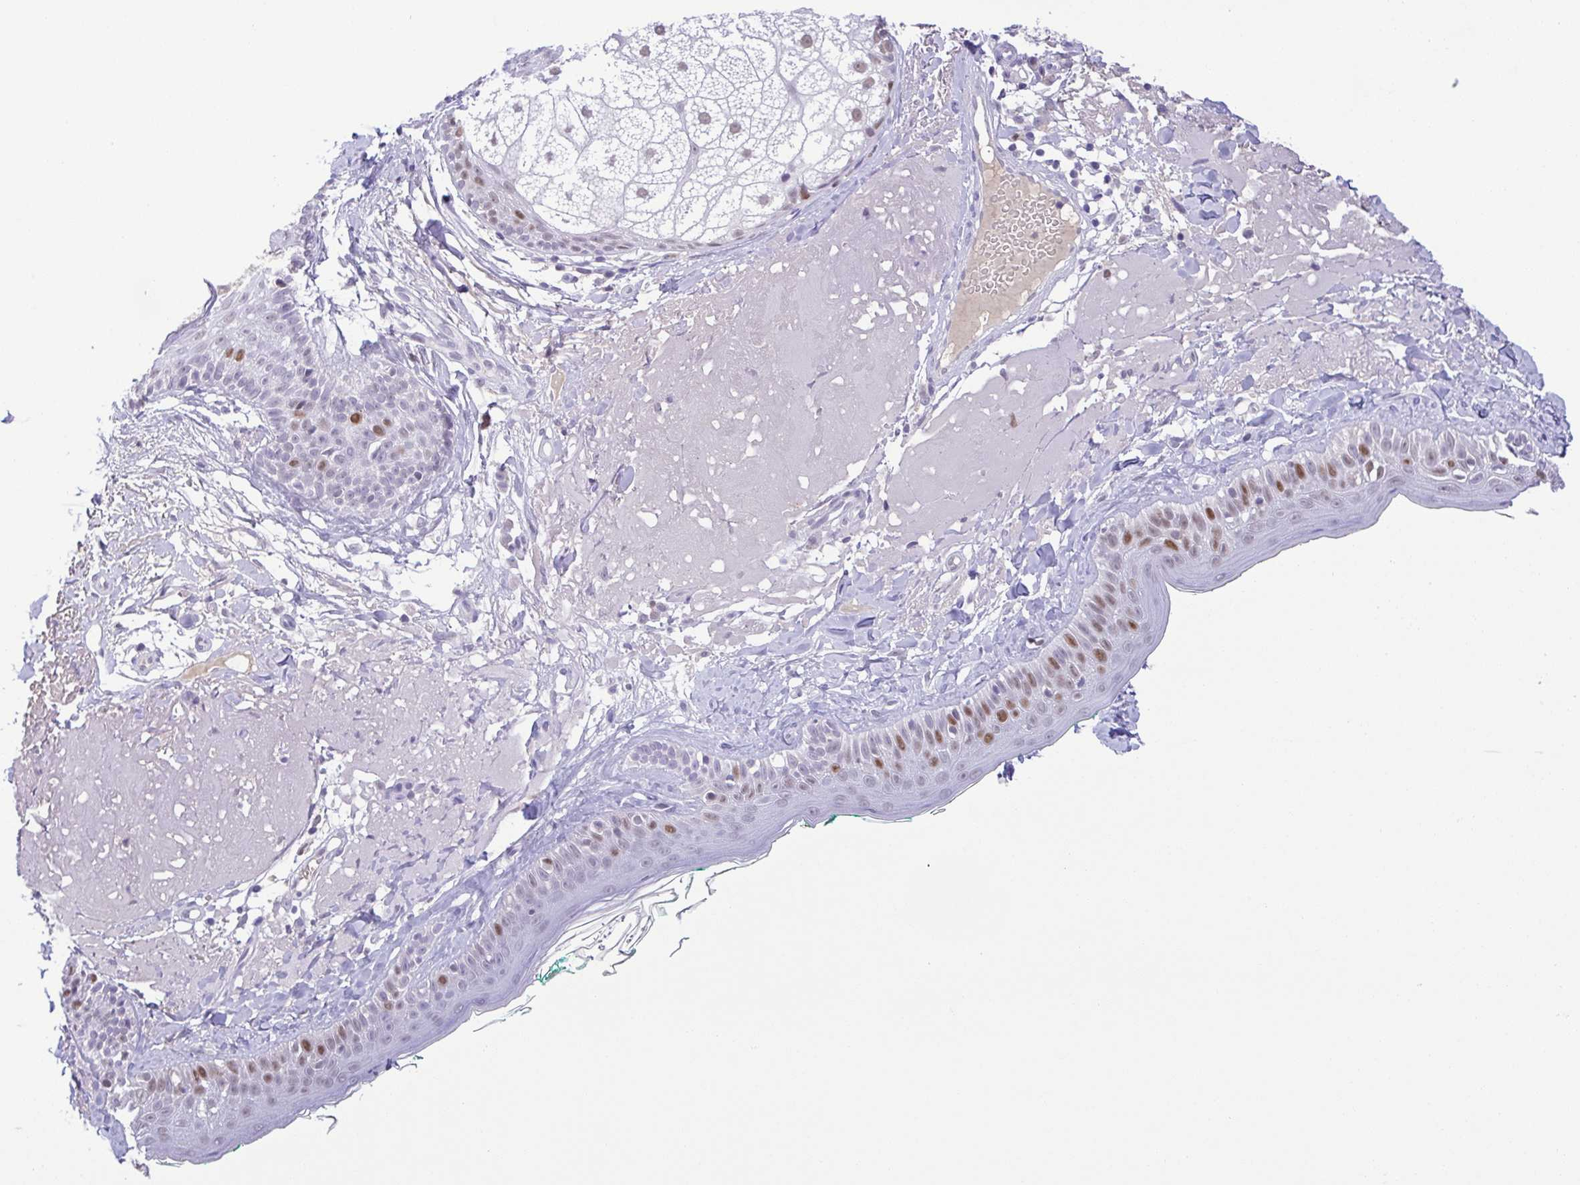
{"staining": {"intensity": "negative", "quantity": "none", "location": "none"}, "tissue": "skin", "cell_type": "Fibroblasts", "image_type": "normal", "snomed": [{"axis": "morphology", "description": "Normal tissue, NOS"}, {"axis": "topography", "description": "Skin"}], "caption": "A high-resolution micrograph shows IHC staining of benign skin, which exhibits no significant positivity in fibroblasts.", "gene": "TIPIN", "patient": {"sex": "male", "age": 73}}